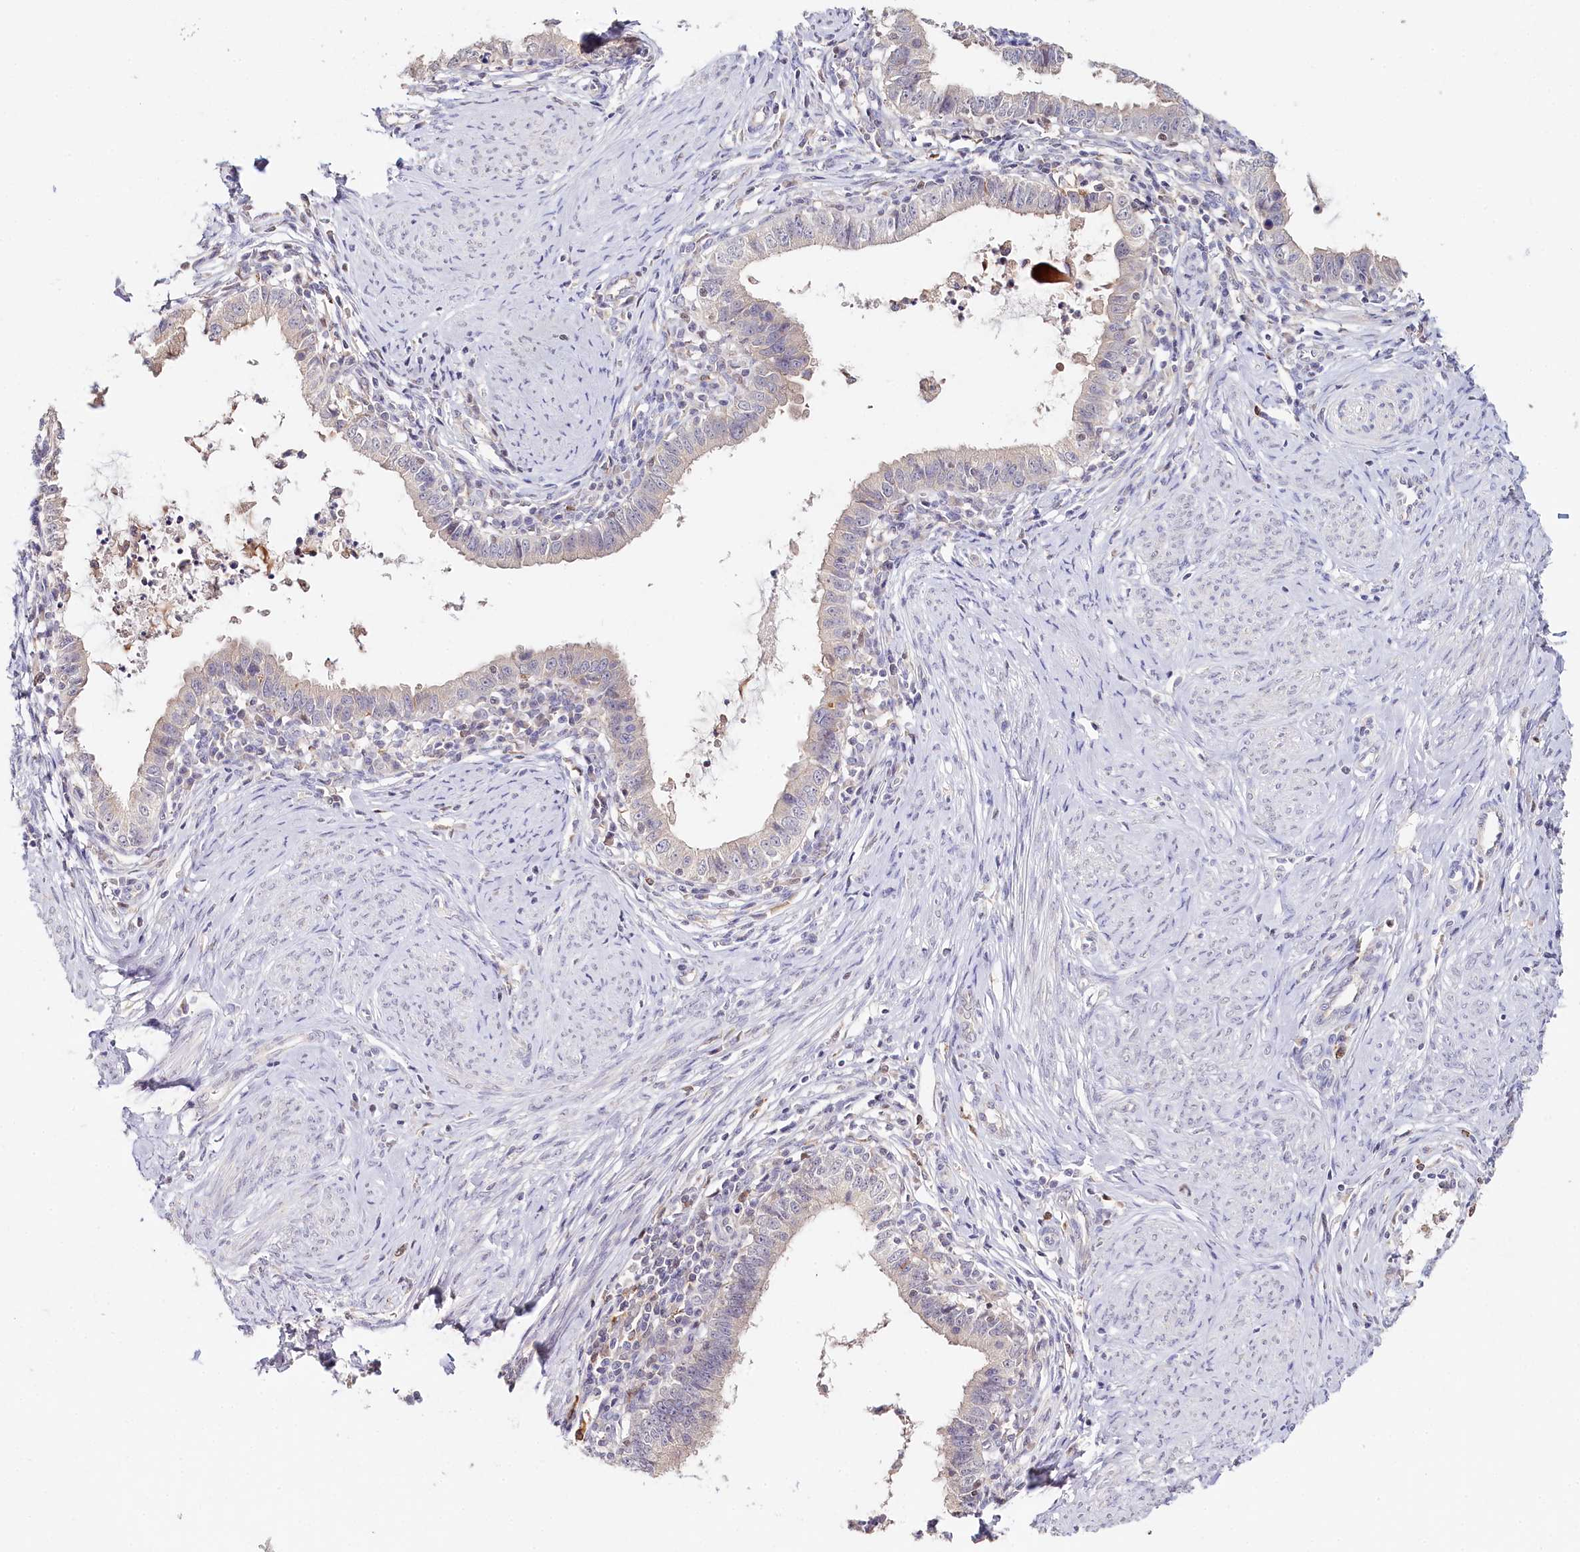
{"staining": {"intensity": "negative", "quantity": "none", "location": "none"}, "tissue": "cervical cancer", "cell_type": "Tumor cells", "image_type": "cancer", "snomed": [{"axis": "morphology", "description": "Adenocarcinoma, NOS"}, {"axis": "topography", "description": "Cervix"}], "caption": "Tumor cells are negative for protein expression in human cervical cancer (adenocarcinoma).", "gene": "DAPK1", "patient": {"sex": "female", "age": 36}}